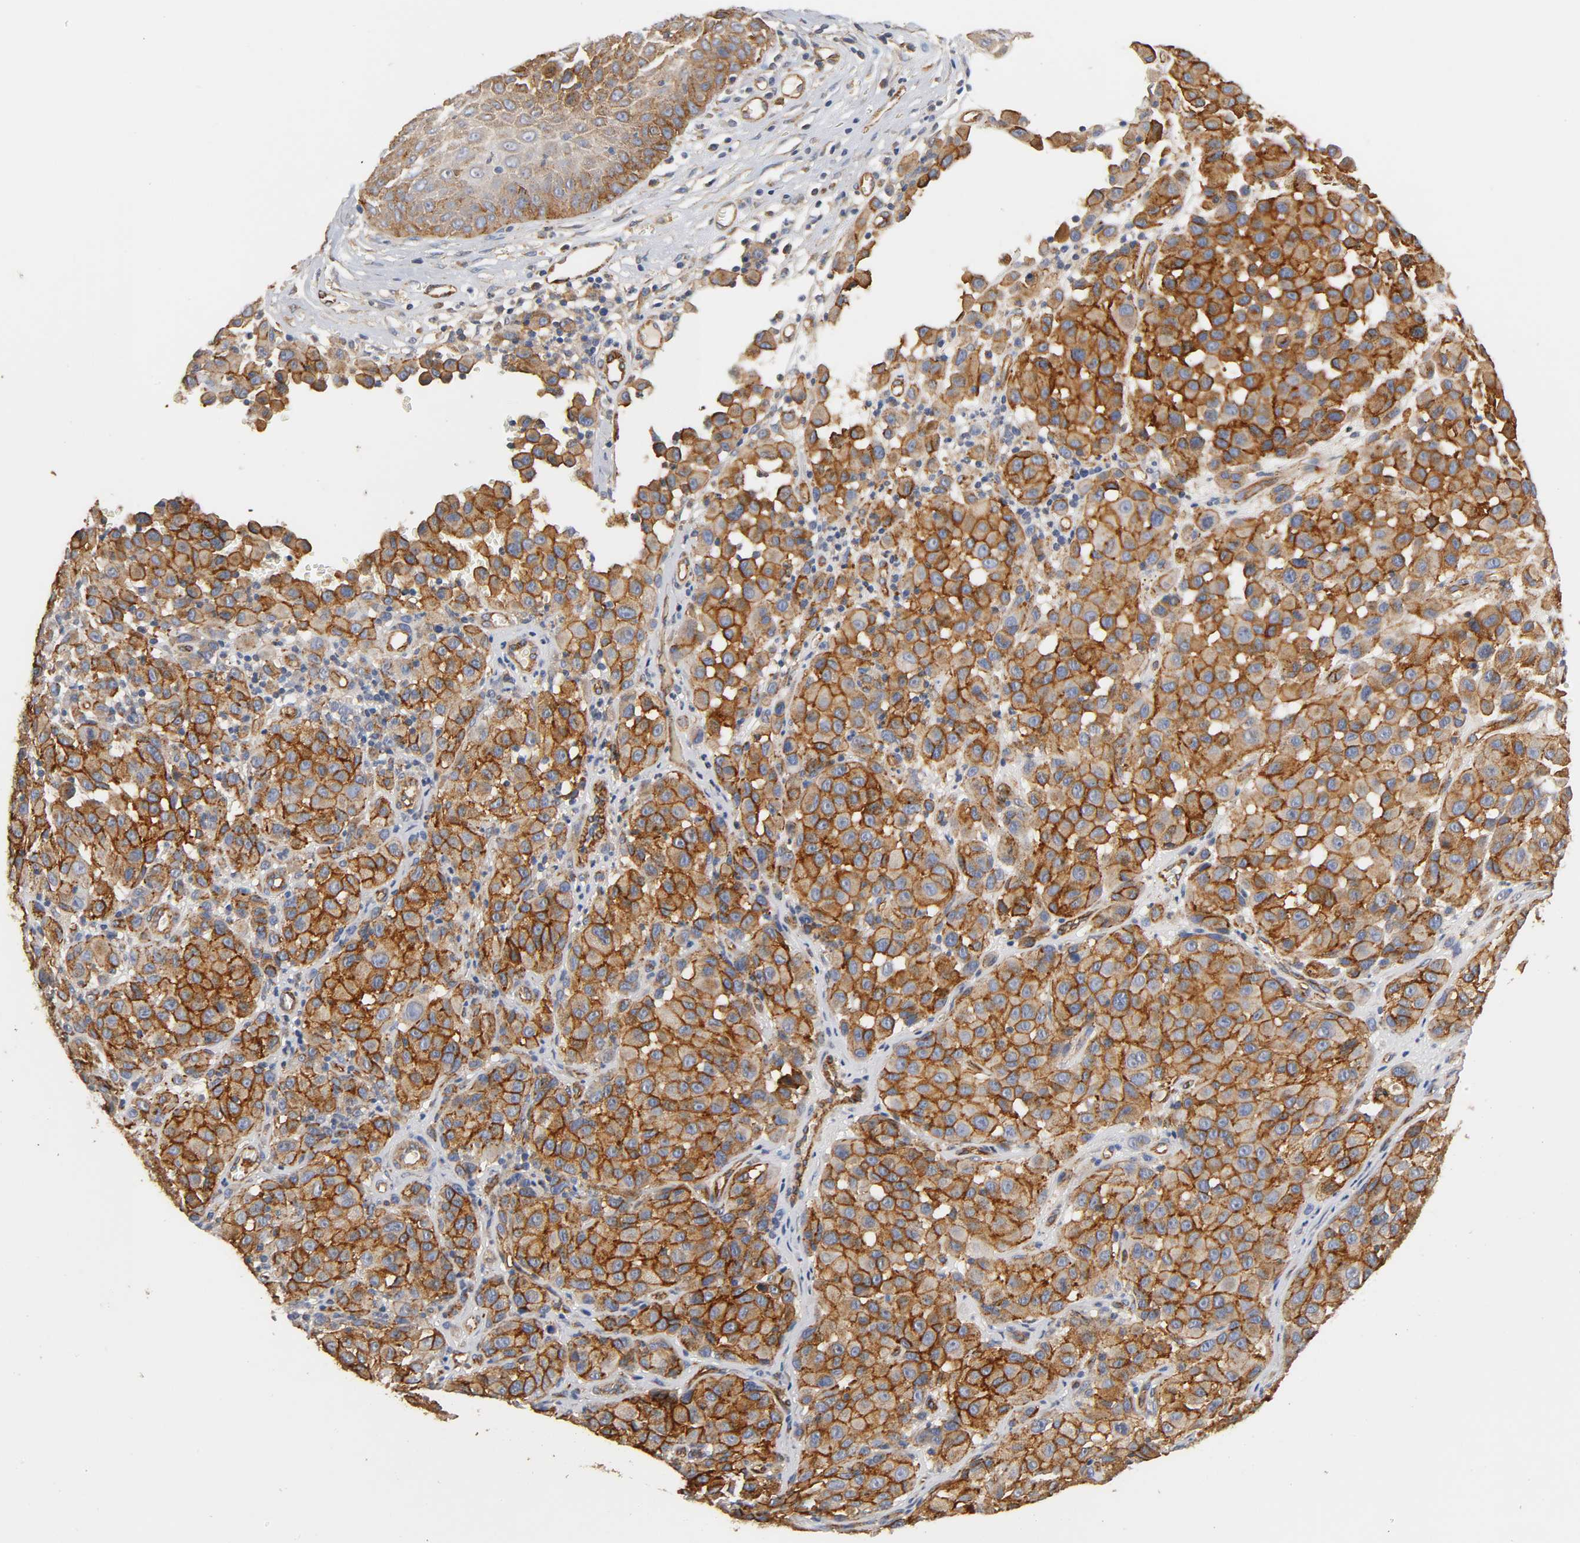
{"staining": {"intensity": "strong", "quantity": ">75%", "location": "cytoplasmic/membranous"}, "tissue": "melanoma", "cell_type": "Tumor cells", "image_type": "cancer", "snomed": [{"axis": "morphology", "description": "Malignant melanoma, NOS"}, {"axis": "topography", "description": "Skin"}], "caption": "Melanoma stained with a brown dye shows strong cytoplasmic/membranous positive staining in about >75% of tumor cells.", "gene": "IFITM3", "patient": {"sex": "female", "age": 21}}